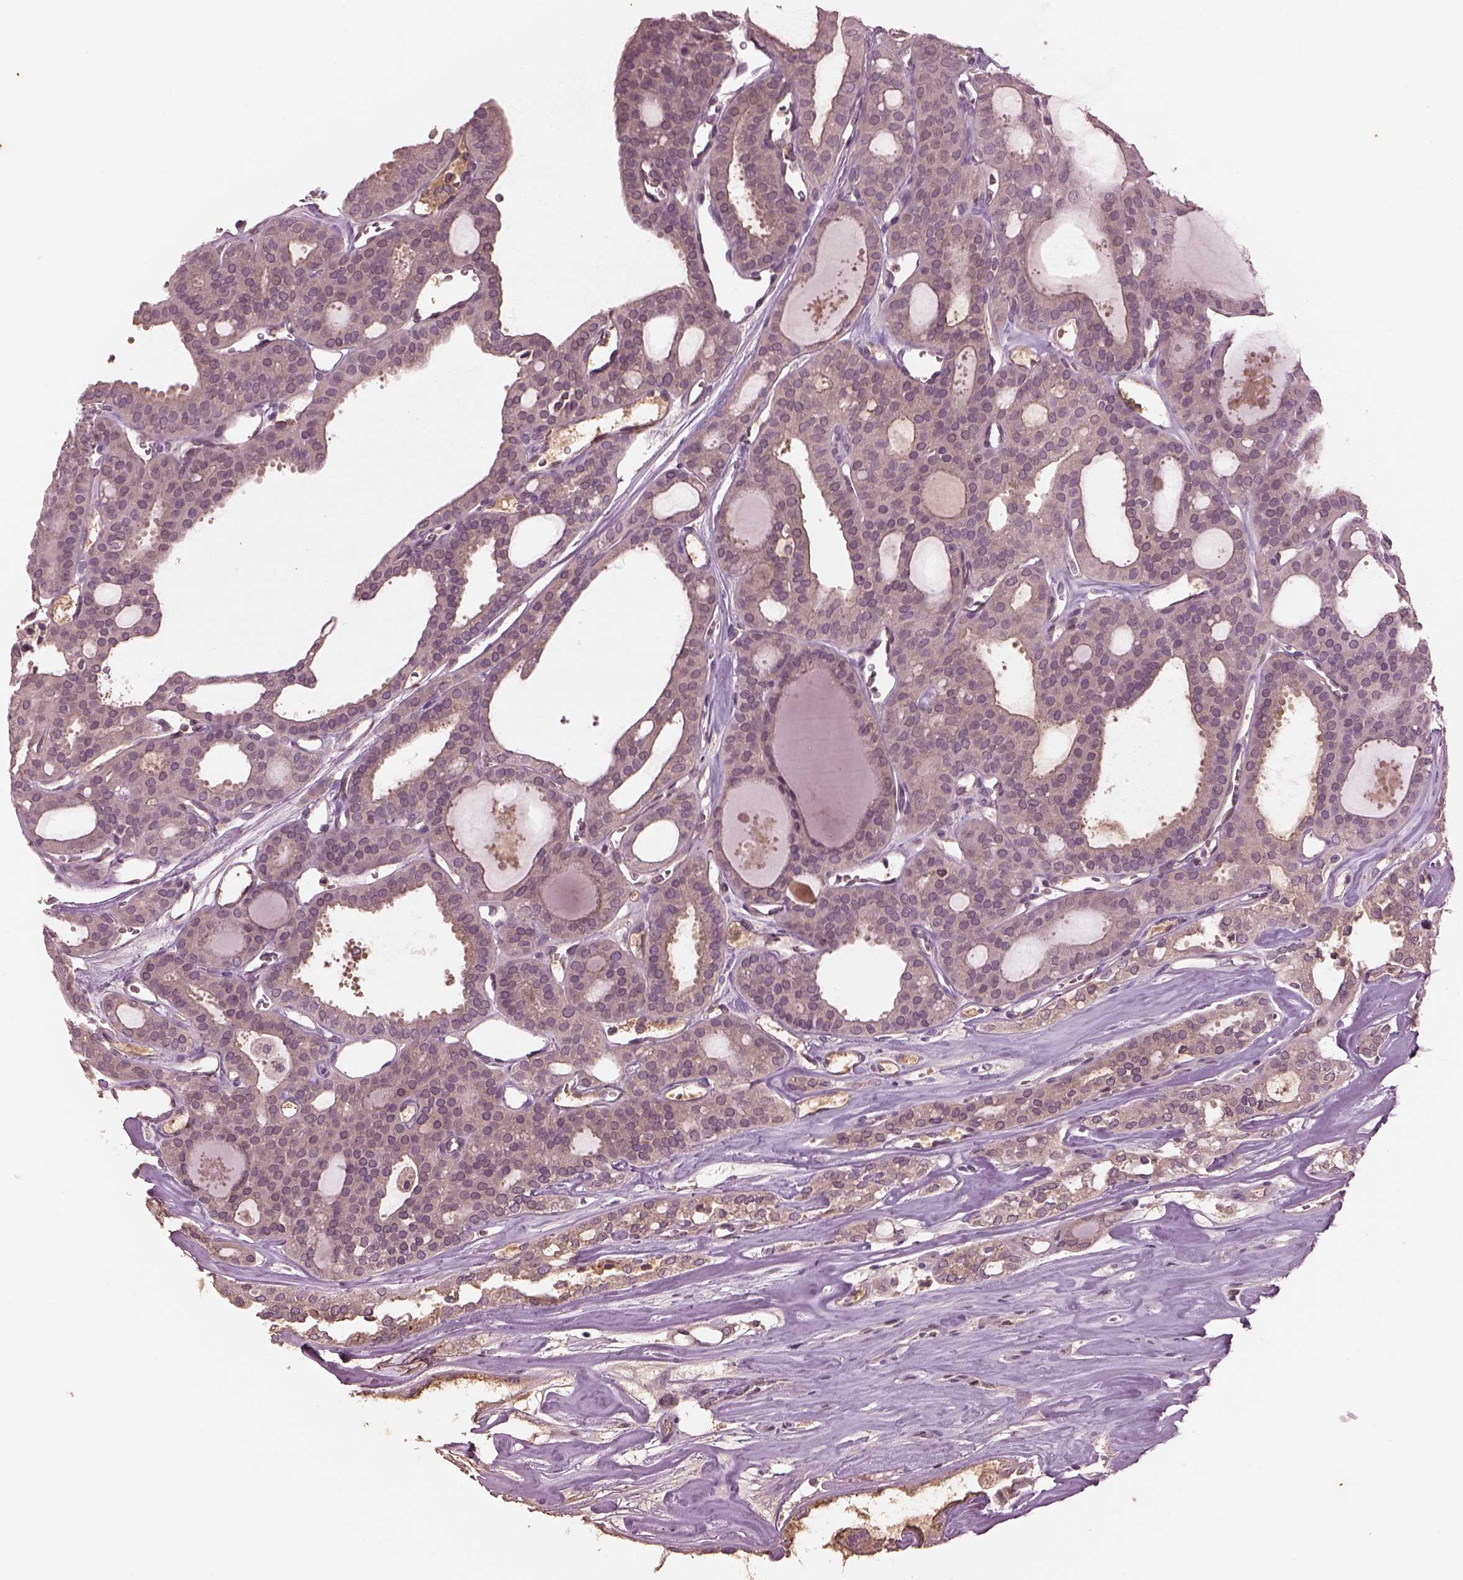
{"staining": {"intensity": "negative", "quantity": "none", "location": "none"}, "tissue": "thyroid cancer", "cell_type": "Tumor cells", "image_type": "cancer", "snomed": [{"axis": "morphology", "description": "Follicular adenoma carcinoma, NOS"}, {"axis": "topography", "description": "Thyroid gland"}], "caption": "Immunohistochemistry (IHC) micrograph of neoplastic tissue: thyroid cancer (follicular adenoma carcinoma) stained with DAB (3,3'-diaminobenzidine) shows no significant protein staining in tumor cells.", "gene": "PTX4", "patient": {"sex": "male", "age": 75}}